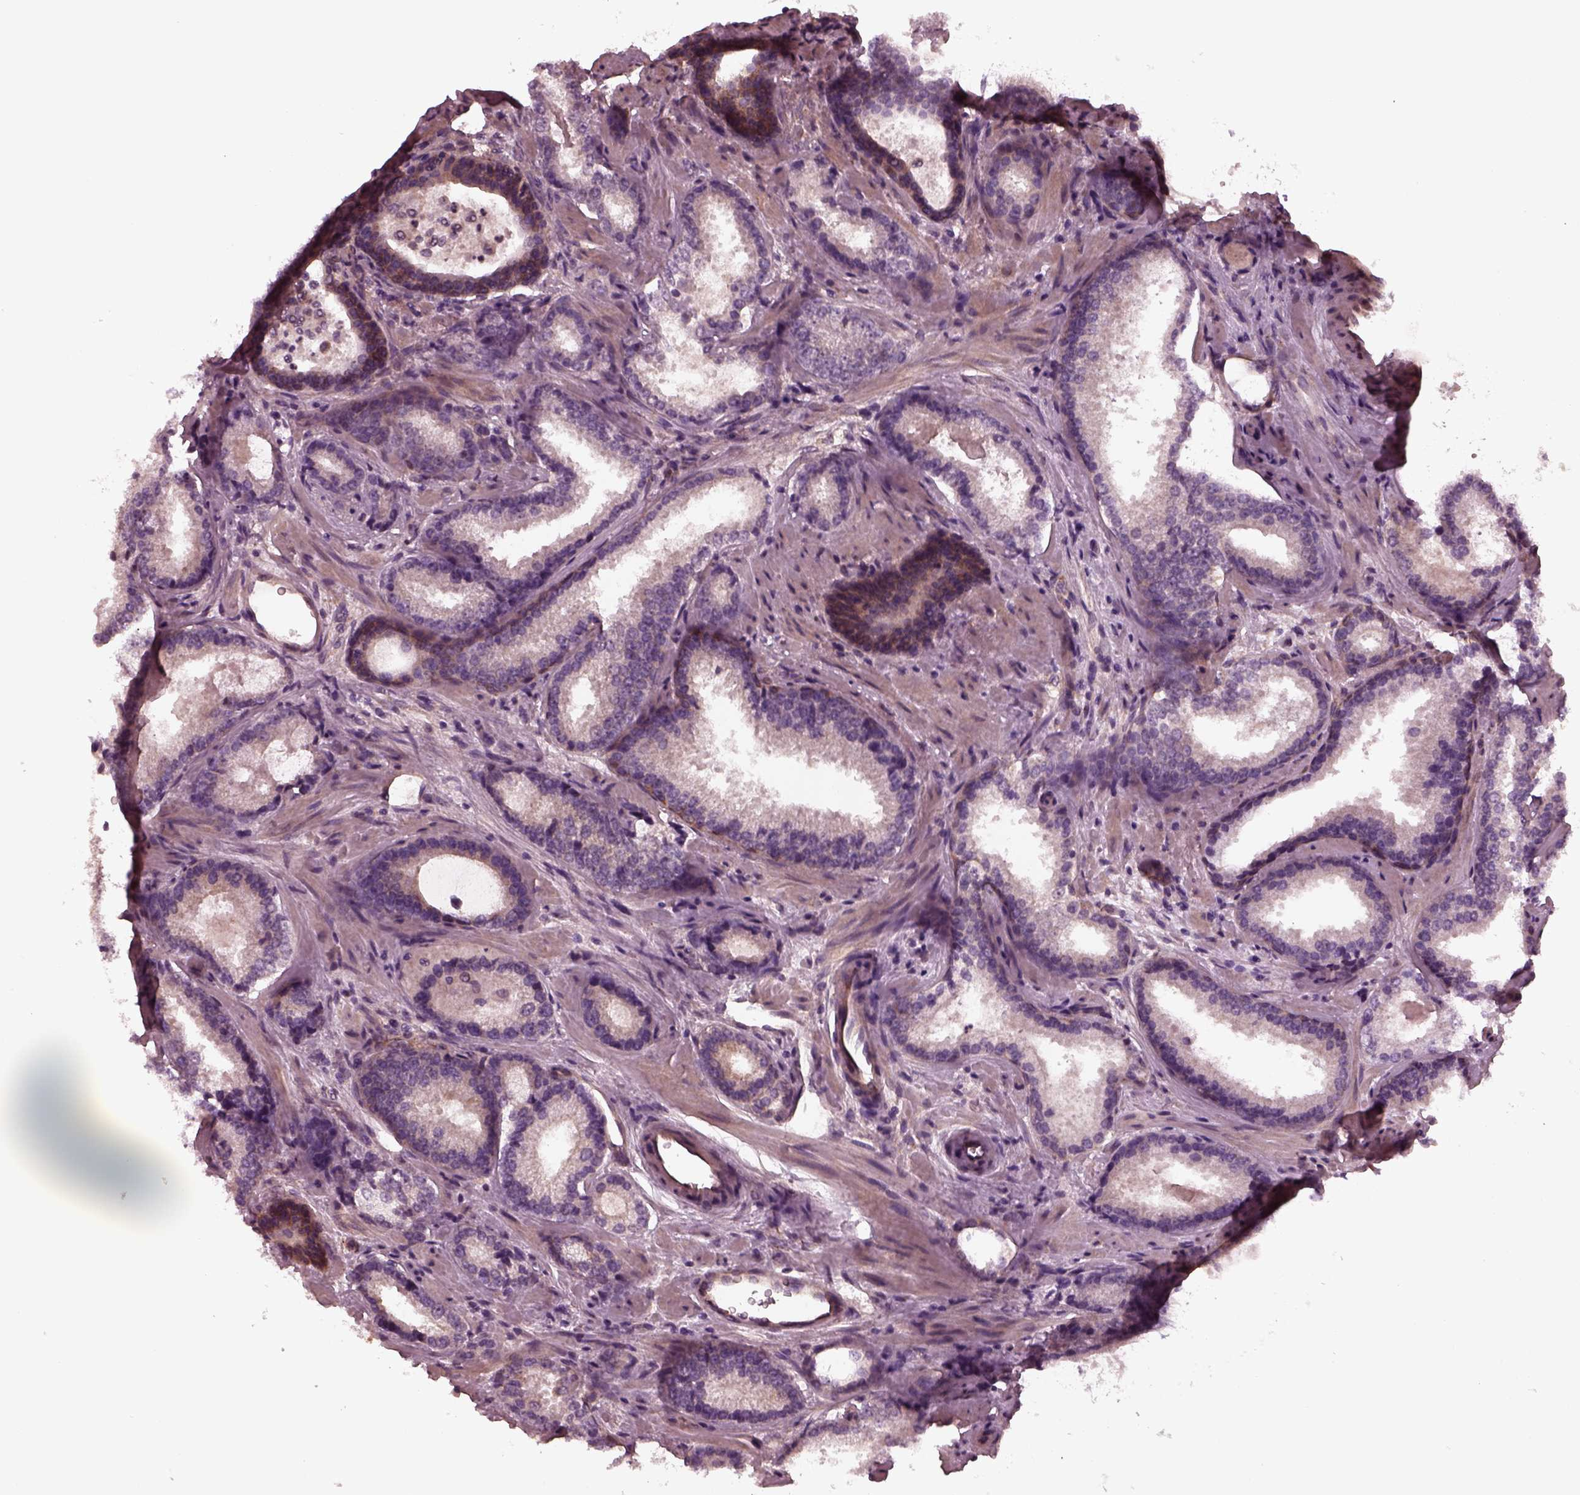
{"staining": {"intensity": "negative", "quantity": "none", "location": "none"}, "tissue": "prostate cancer", "cell_type": "Tumor cells", "image_type": "cancer", "snomed": [{"axis": "morphology", "description": "Adenocarcinoma, Low grade"}, {"axis": "topography", "description": "Prostate"}], "caption": "There is no significant staining in tumor cells of prostate cancer.", "gene": "TUBG1", "patient": {"sex": "male", "age": 56}}